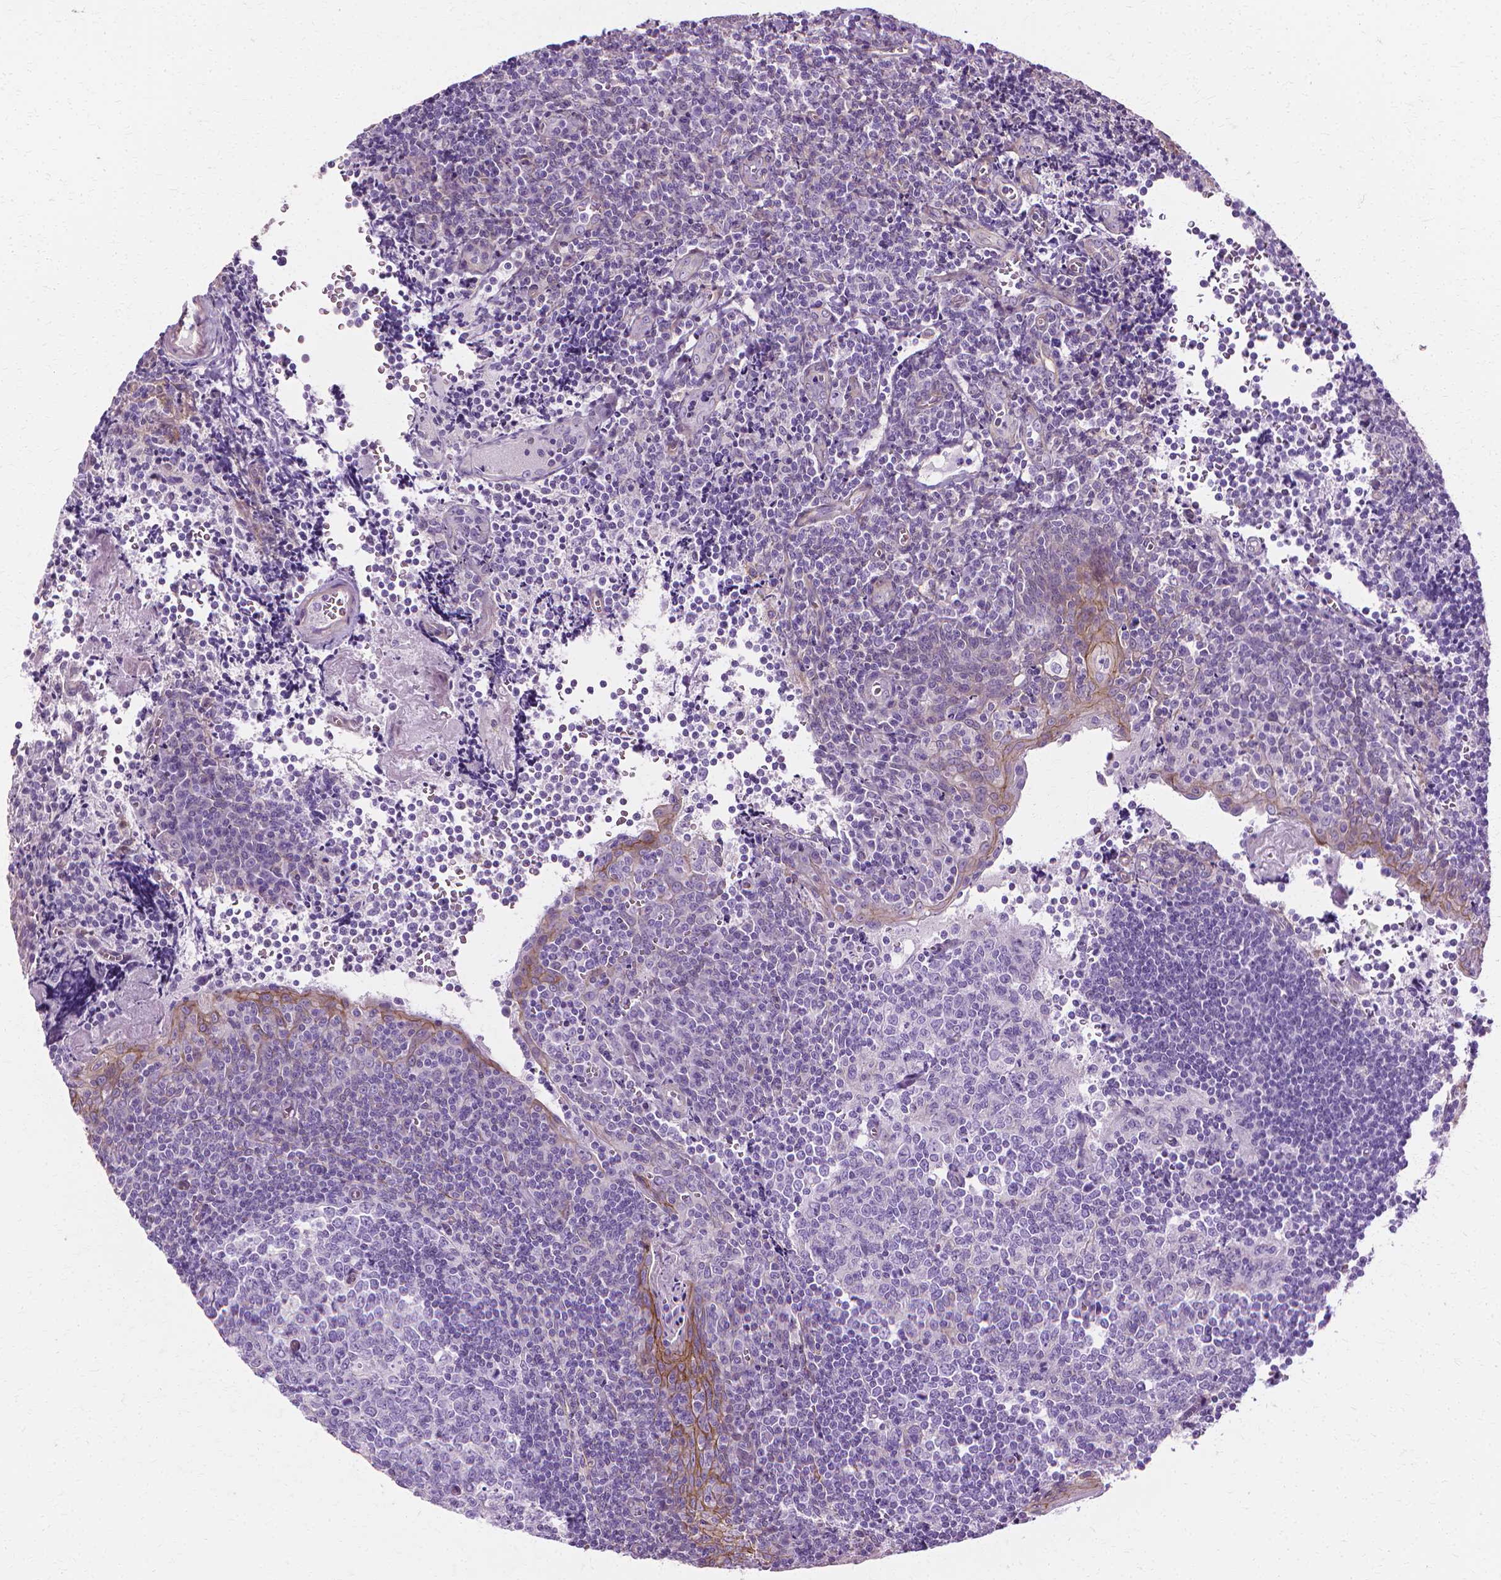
{"staining": {"intensity": "negative", "quantity": "none", "location": "none"}, "tissue": "tonsil", "cell_type": "Germinal center cells", "image_type": "normal", "snomed": [{"axis": "morphology", "description": "Normal tissue, NOS"}, {"axis": "morphology", "description": "Inflammation, NOS"}, {"axis": "topography", "description": "Tonsil"}], "caption": "A micrograph of tonsil stained for a protein demonstrates no brown staining in germinal center cells.", "gene": "CFAP157", "patient": {"sex": "female", "age": 31}}